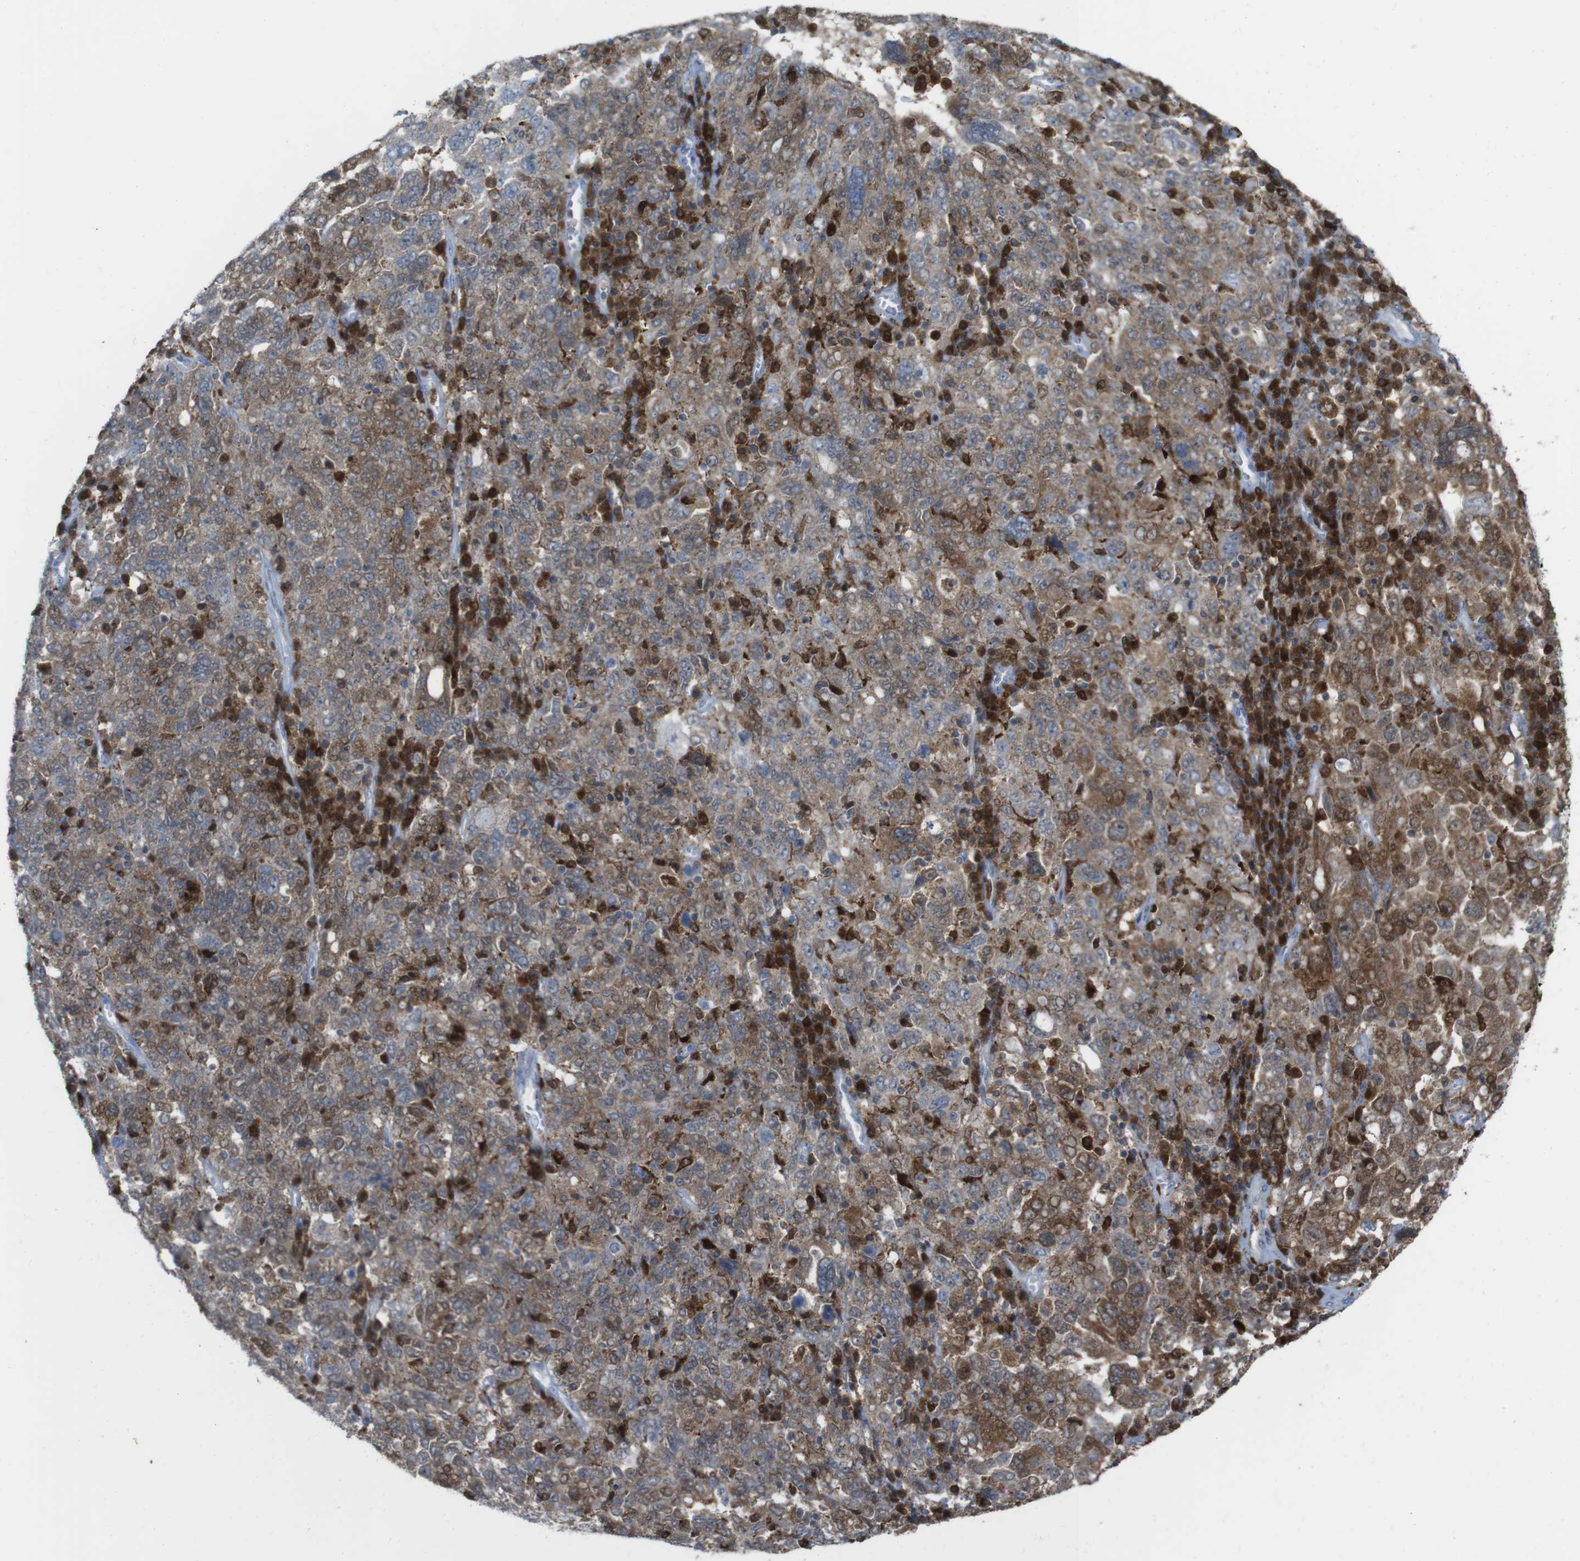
{"staining": {"intensity": "weak", "quantity": ">75%", "location": "cytoplasmic/membranous"}, "tissue": "ovarian cancer", "cell_type": "Tumor cells", "image_type": "cancer", "snomed": [{"axis": "morphology", "description": "Carcinoma, endometroid"}, {"axis": "topography", "description": "Ovary"}], "caption": "Human endometroid carcinoma (ovarian) stained with a protein marker reveals weak staining in tumor cells.", "gene": "PRKCD", "patient": {"sex": "female", "age": 62}}